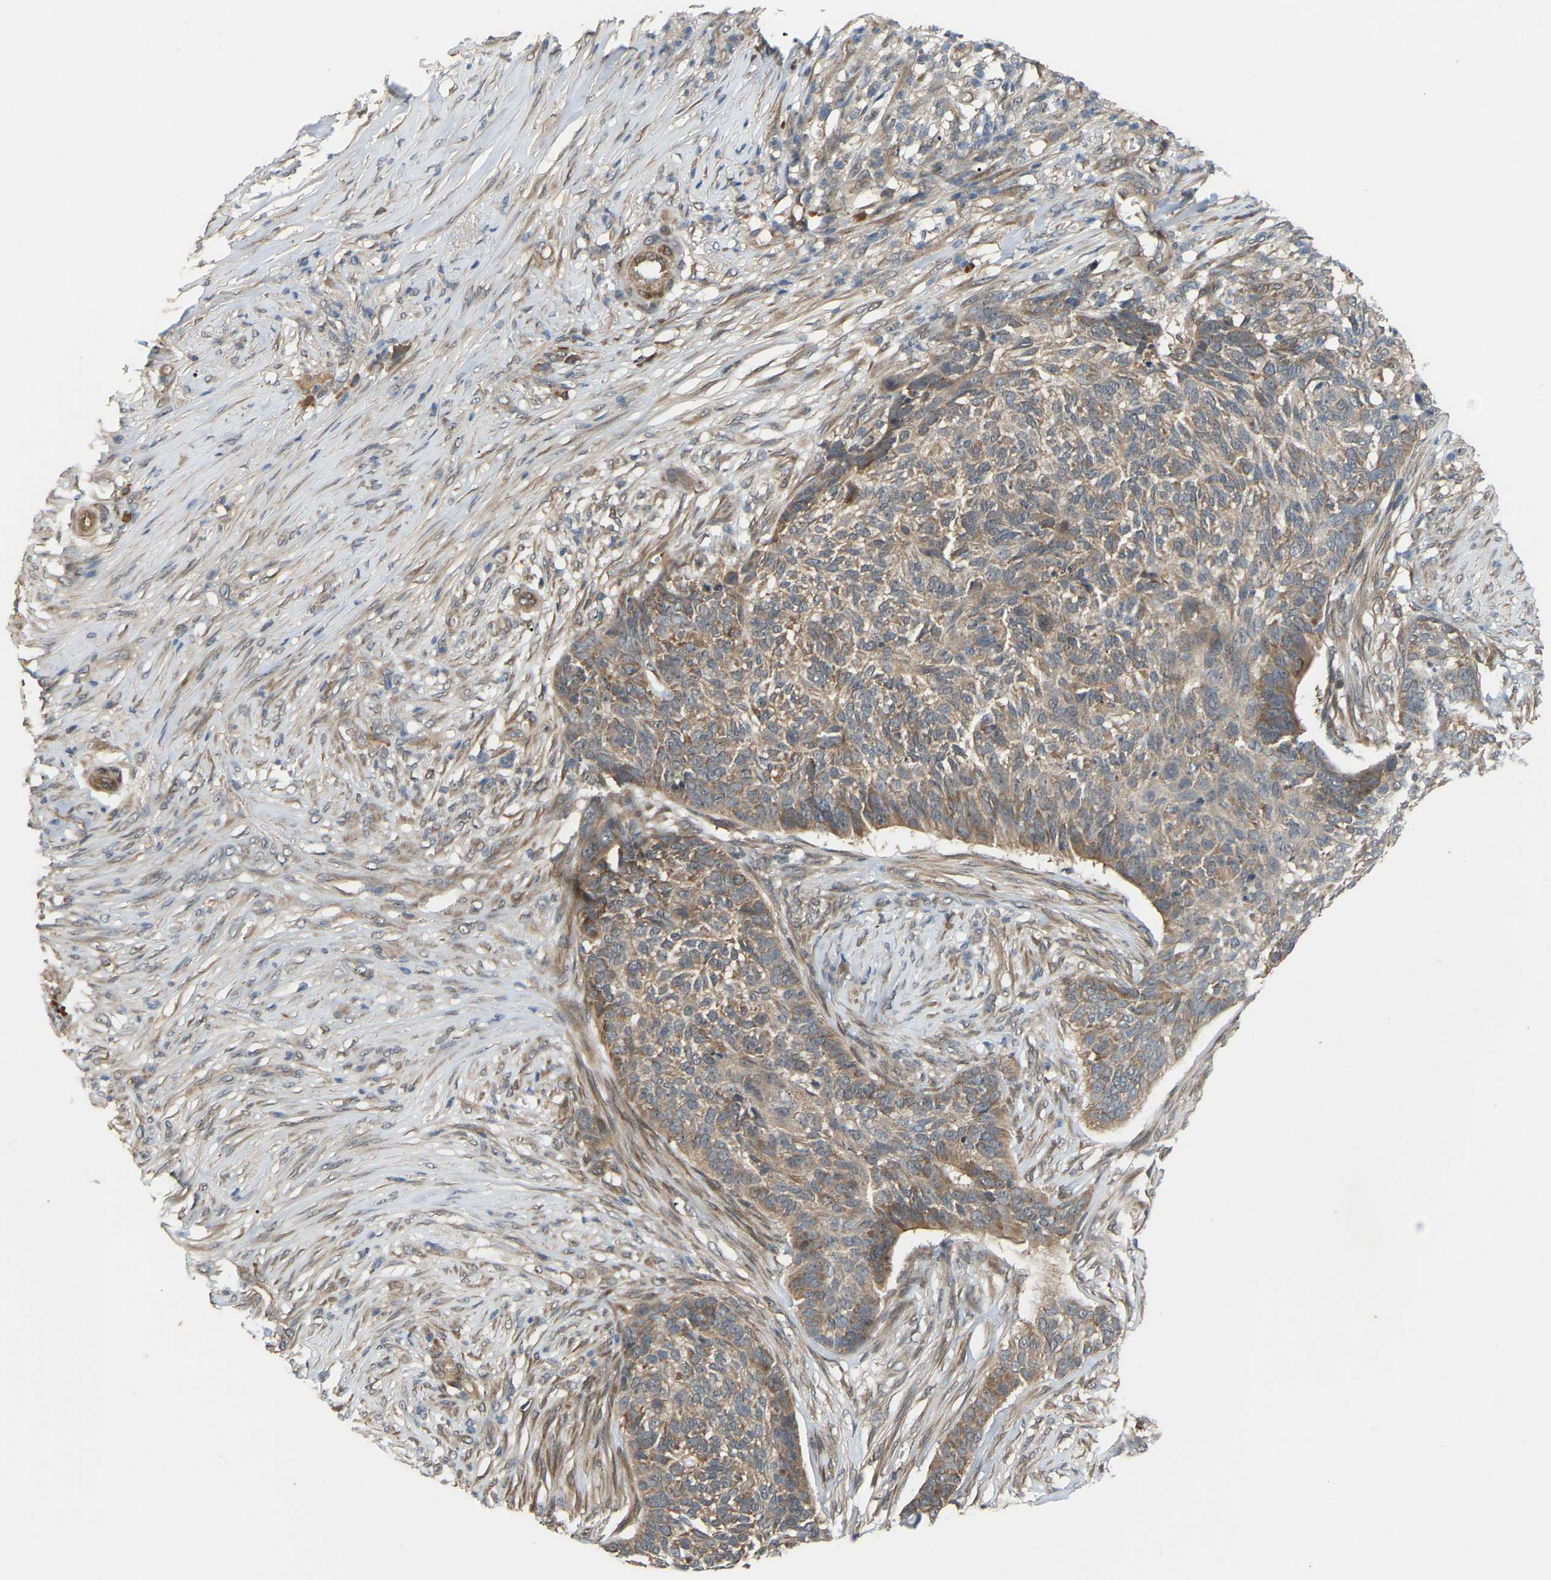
{"staining": {"intensity": "moderate", "quantity": ">75%", "location": "cytoplasmic/membranous"}, "tissue": "skin cancer", "cell_type": "Tumor cells", "image_type": "cancer", "snomed": [{"axis": "morphology", "description": "Basal cell carcinoma"}, {"axis": "topography", "description": "Skin"}], "caption": "The image exhibits immunohistochemical staining of skin basal cell carcinoma. There is moderate cytoplasmic/membranous positivity is seen in about >75% of tumor cells. Ihc stains the protein in brown and the nuclei are stained blue.", "gene": "CROT", "patient": {"sex": "male", "age": 85}}